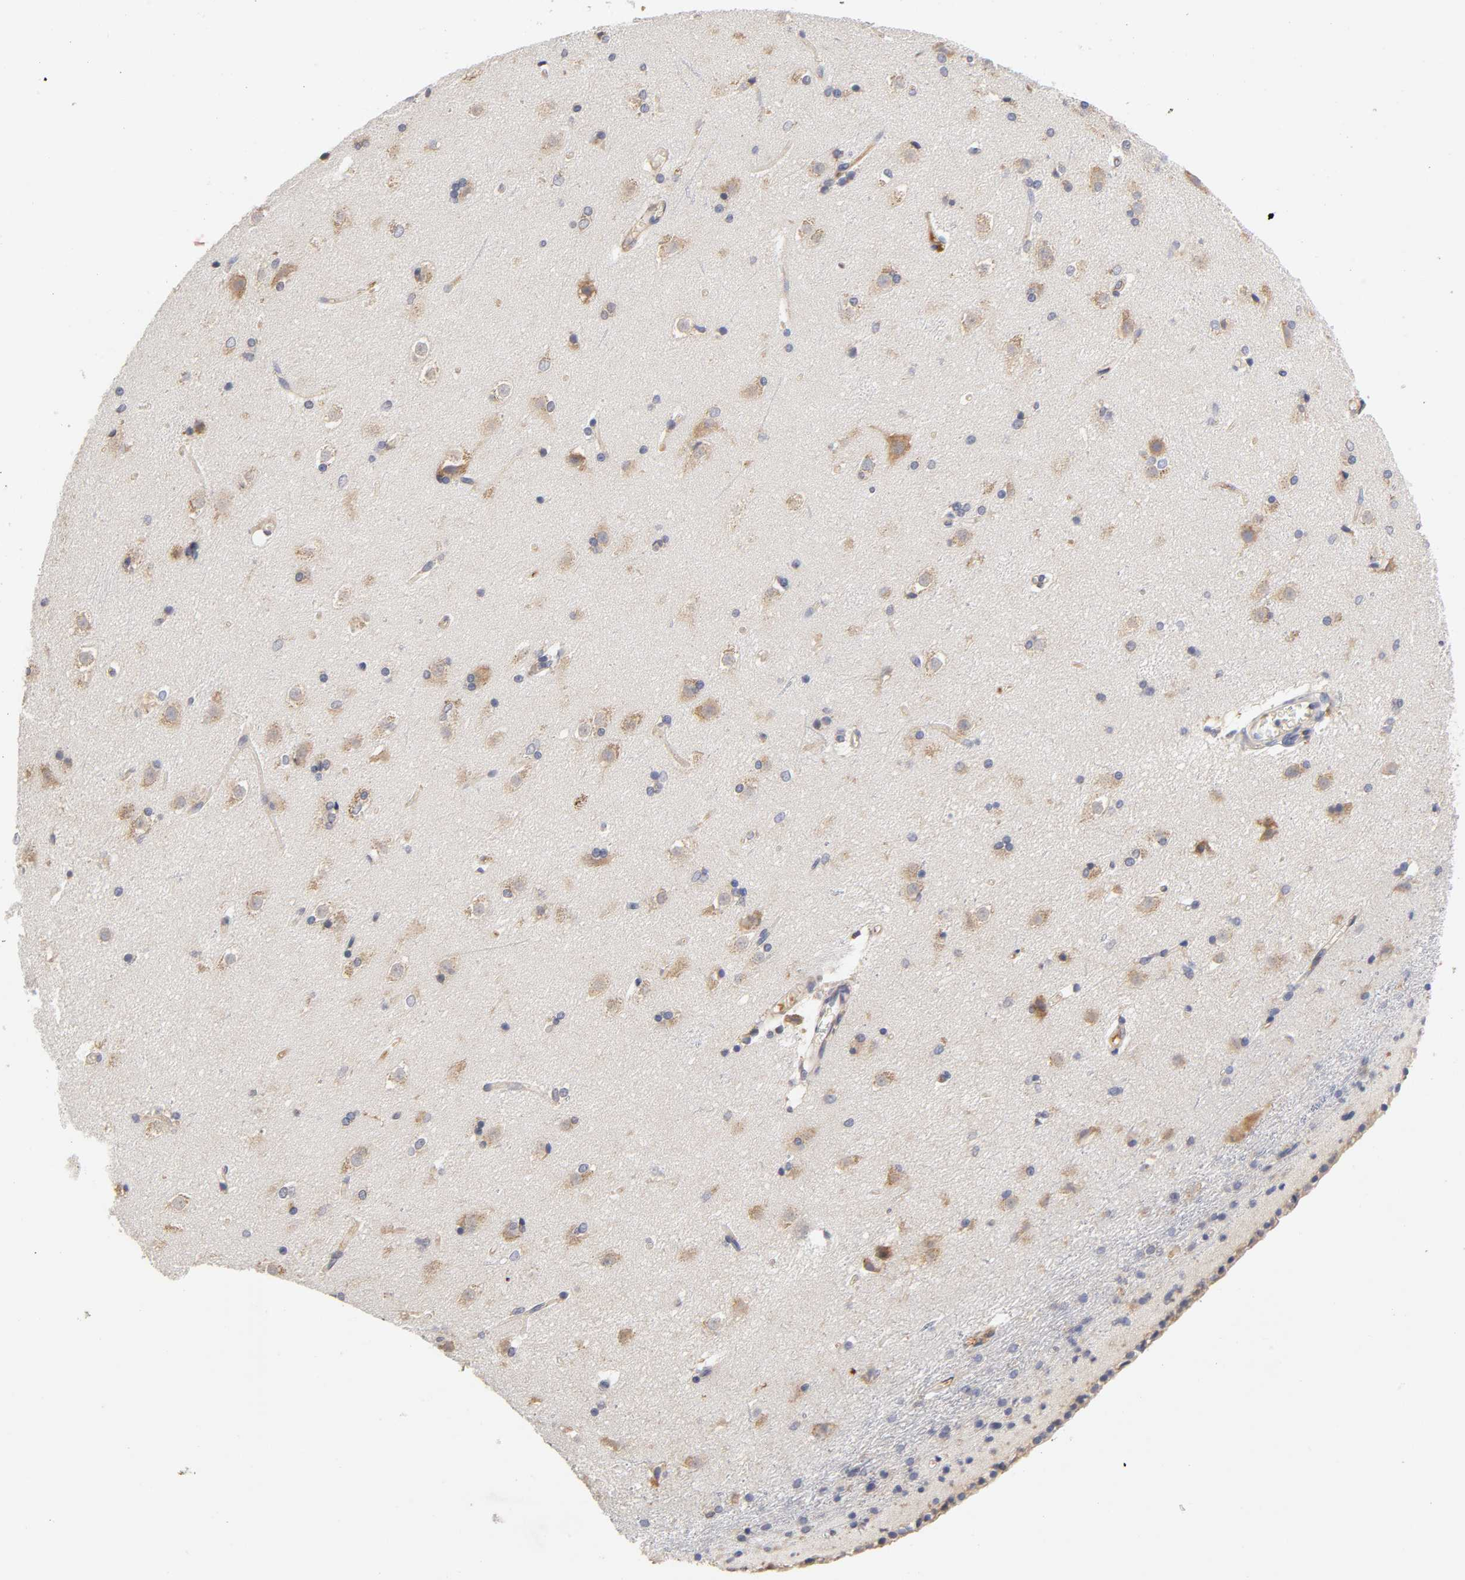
{"staining": {"intensity": "moderate", "quantity": "<25%", "location": "cytoplasmic/membranous"}, "tissue": "caudate", "cell_type": "Glial cells", "image_type": "normal", "snomed": [{"axis": "morphology", "description": "Normal tissue, NOS"}, {"axis": "topography", "description": "Lateral ventricle wall"}], "caption": "The image shows staining of benign caudate, revealing moderate cytoplasmic/membranous protein expression (brown color) within glial cells.", "gene": "RPS29", "patient": {"sex": "female", "age": 19}}